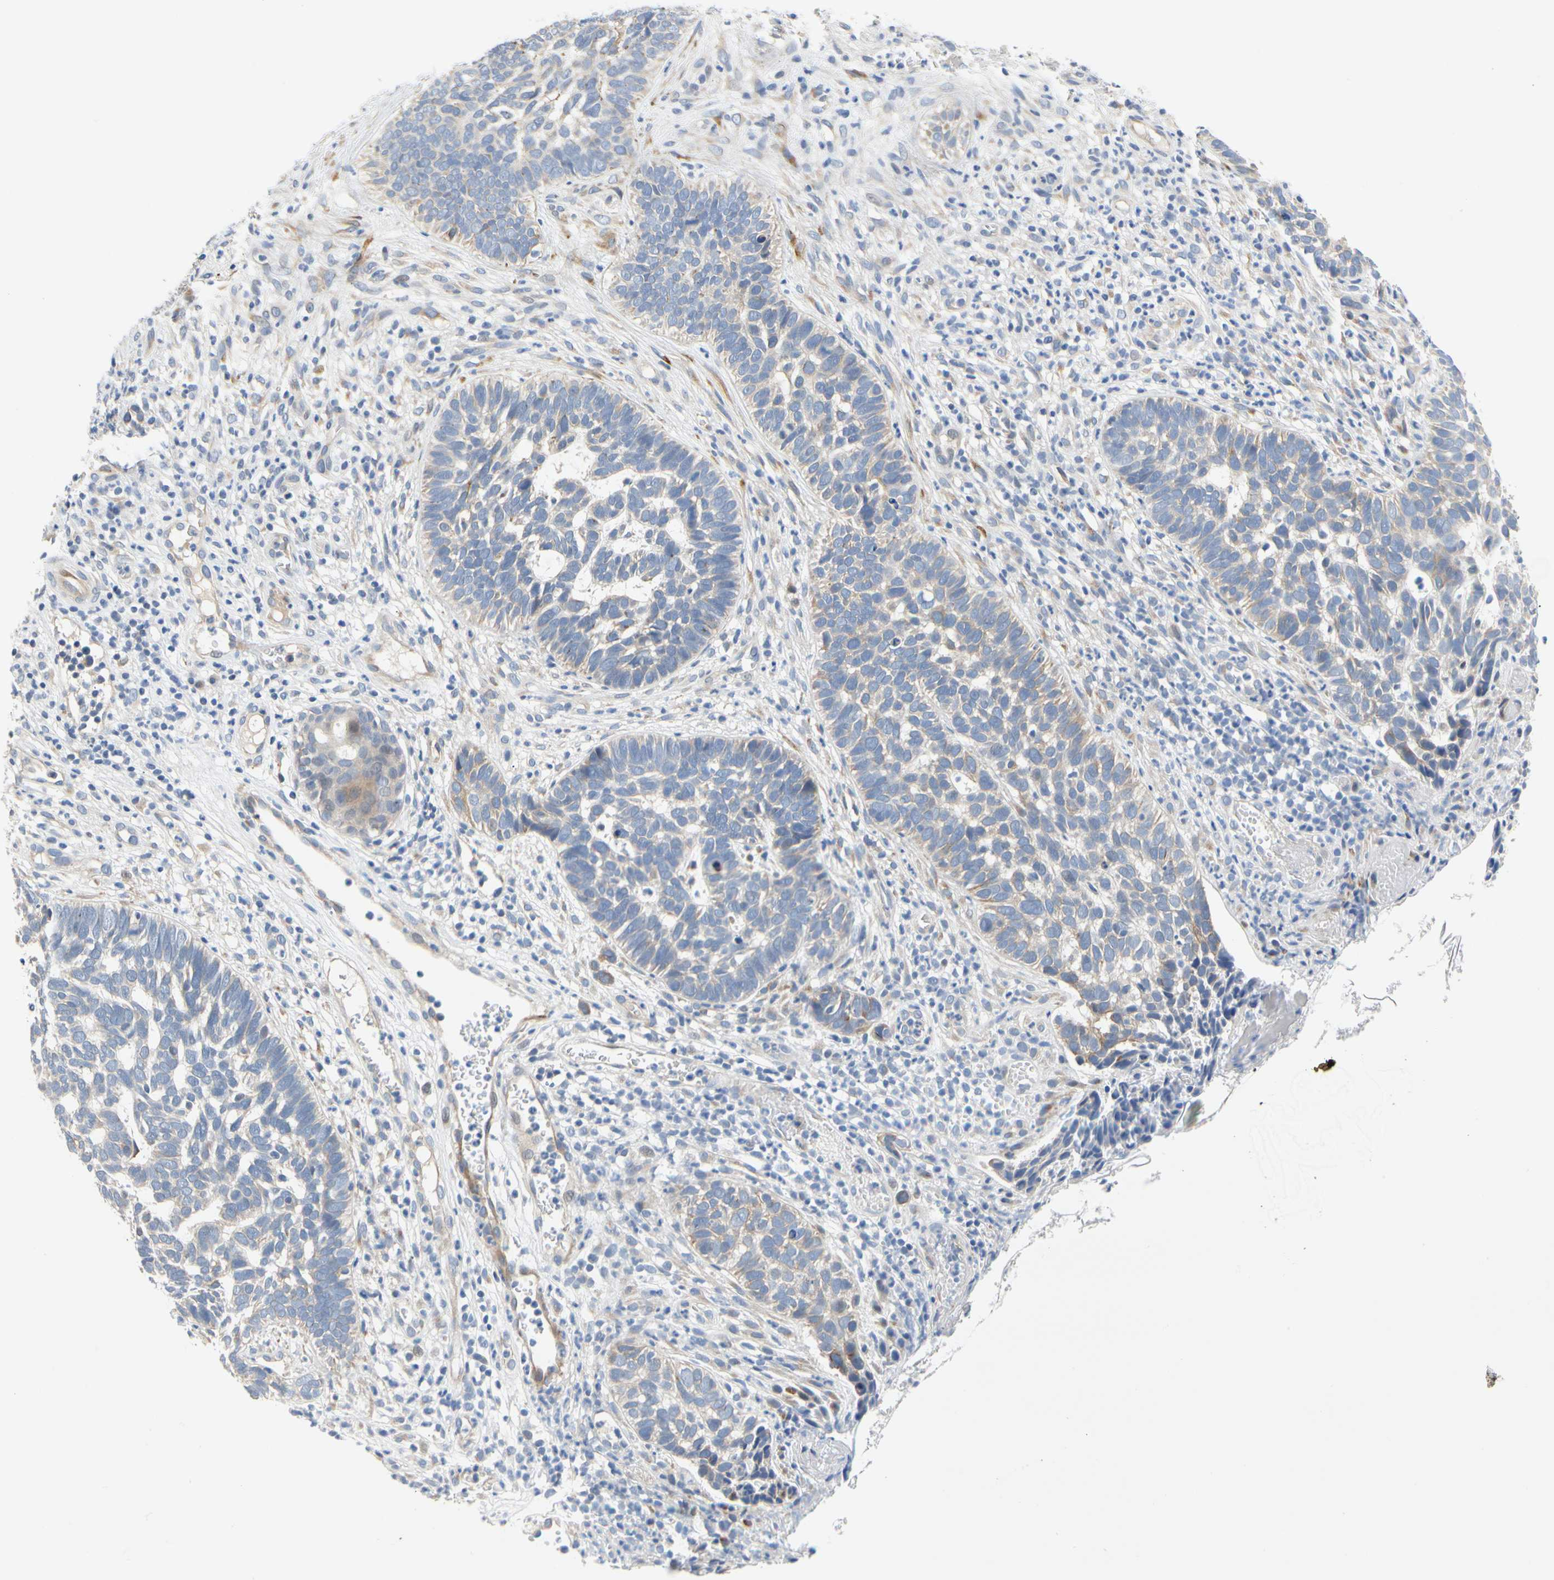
{"staining": {"intensity": "weak", "quantity": "<25%", "location": "cytoplasmic/membranous"}, "tissue": "skin cancer", "cell_type": "Tumor cells", "image_type": "cancer", "snomed": [{"axis": "morphology", "description": "Basal cell carcinoma"}, {"axis": "topography", "description": "Skin"}], "caption": "An IHC photomicrograph of basal cell carcinoma (skin) is shown. There is no staining in tumor cells of basal cell carcinoma (skin).", "gene": "ZNF236", "patient": {"sex": "male", "age": 87}}